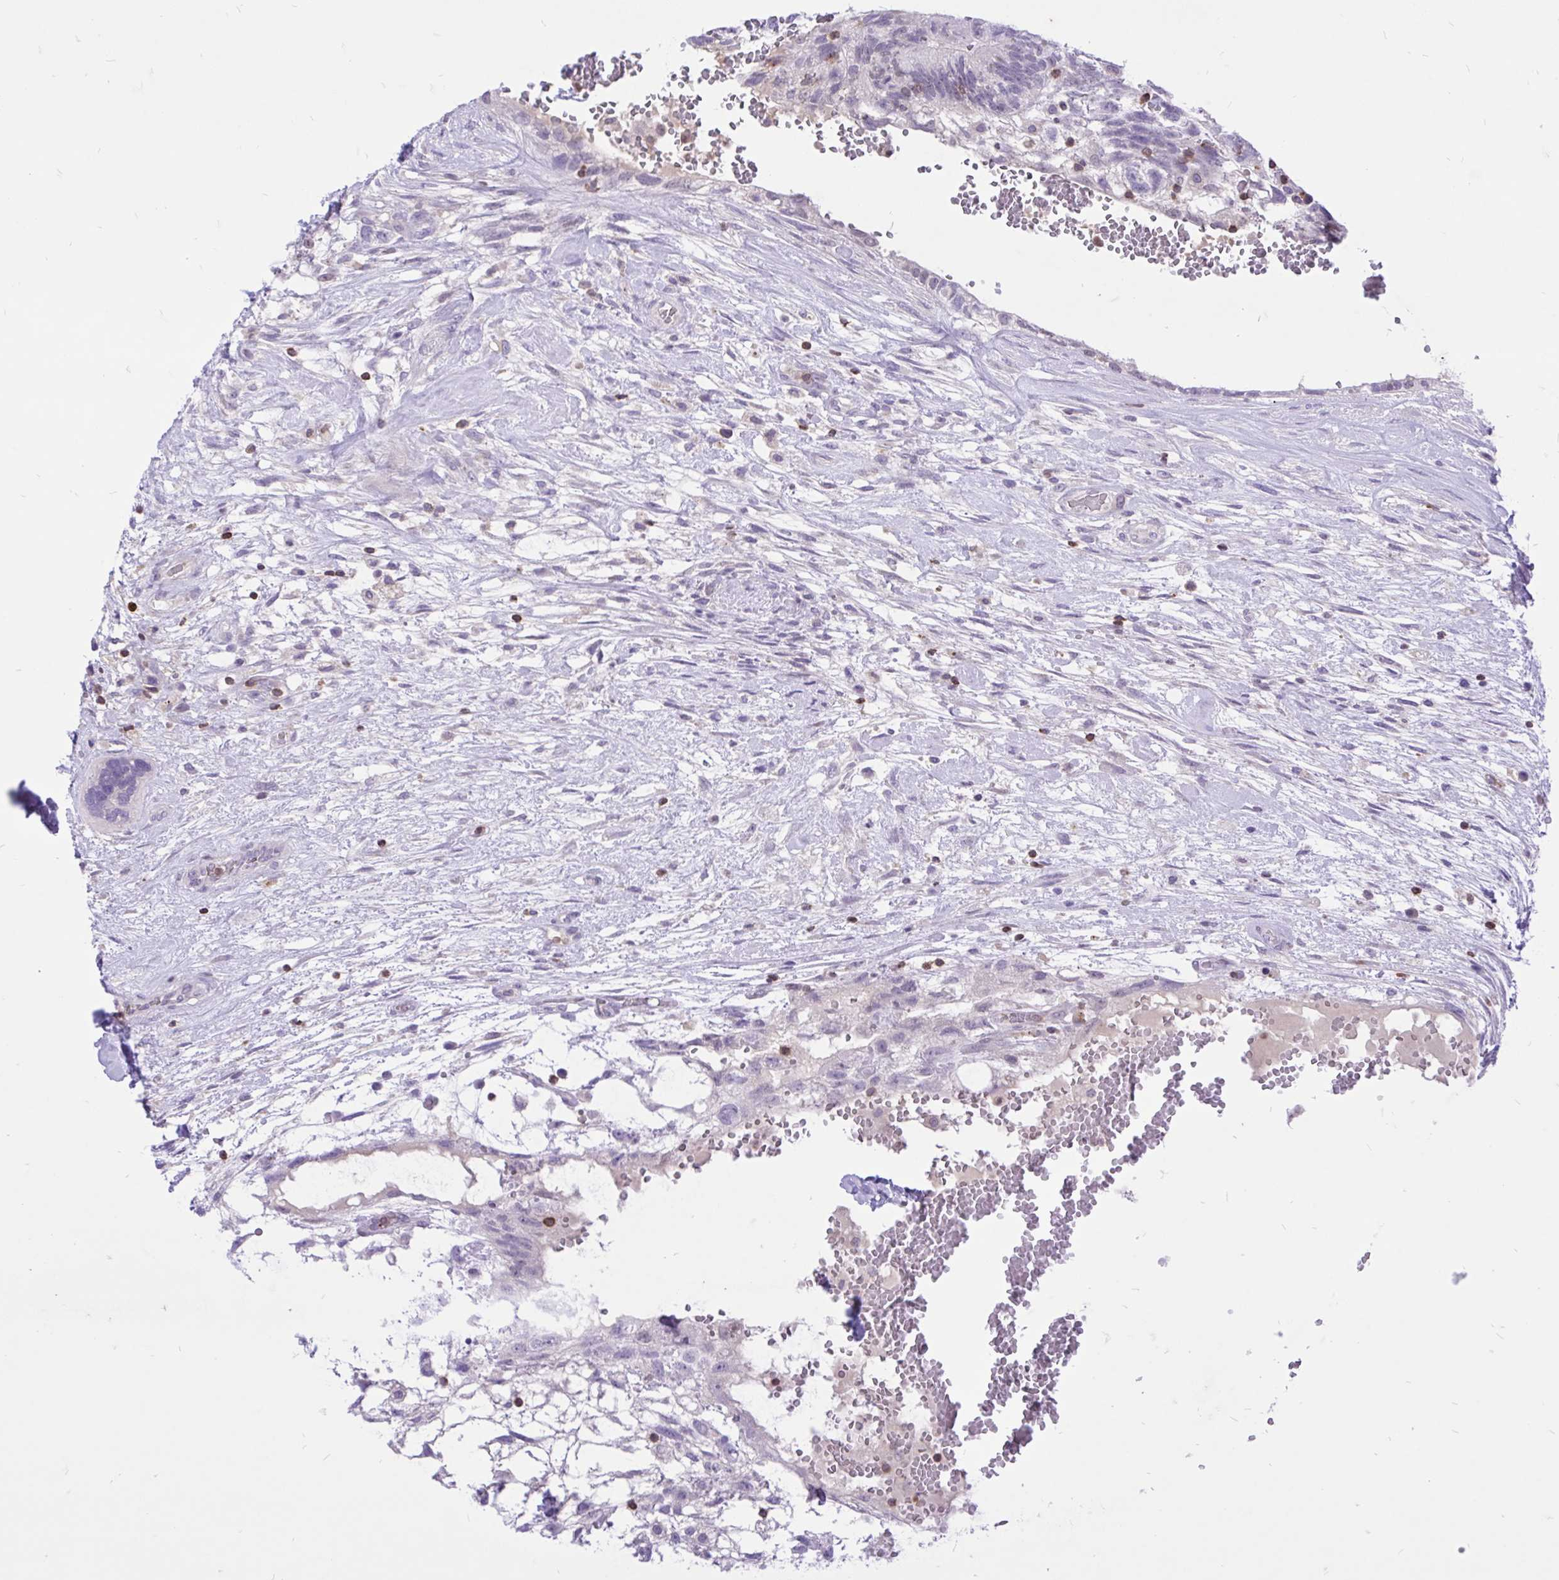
{"staining": {"intensity": "negative", "quantity": "none", "location": "none"}, "tissue": "testis cancer", "cell_type": "Tumor cells", "image_type": "cancer", "snomed": [{"axis": "morphology", "description": "Normal tissue, NOS"}, {"axis": "morphology", "description": "Carcinoma, Embryonal, NOS"}, {"axis": "topography", "description": "Testis"}], "caption": "The histopathology image displays no staining of tumor cells in embryonal carcinoma (testis). (DAB immunohistochemistry, high magnification).", "gene": "CXCL8", "patient": {"sex": "male", "age": 32}}